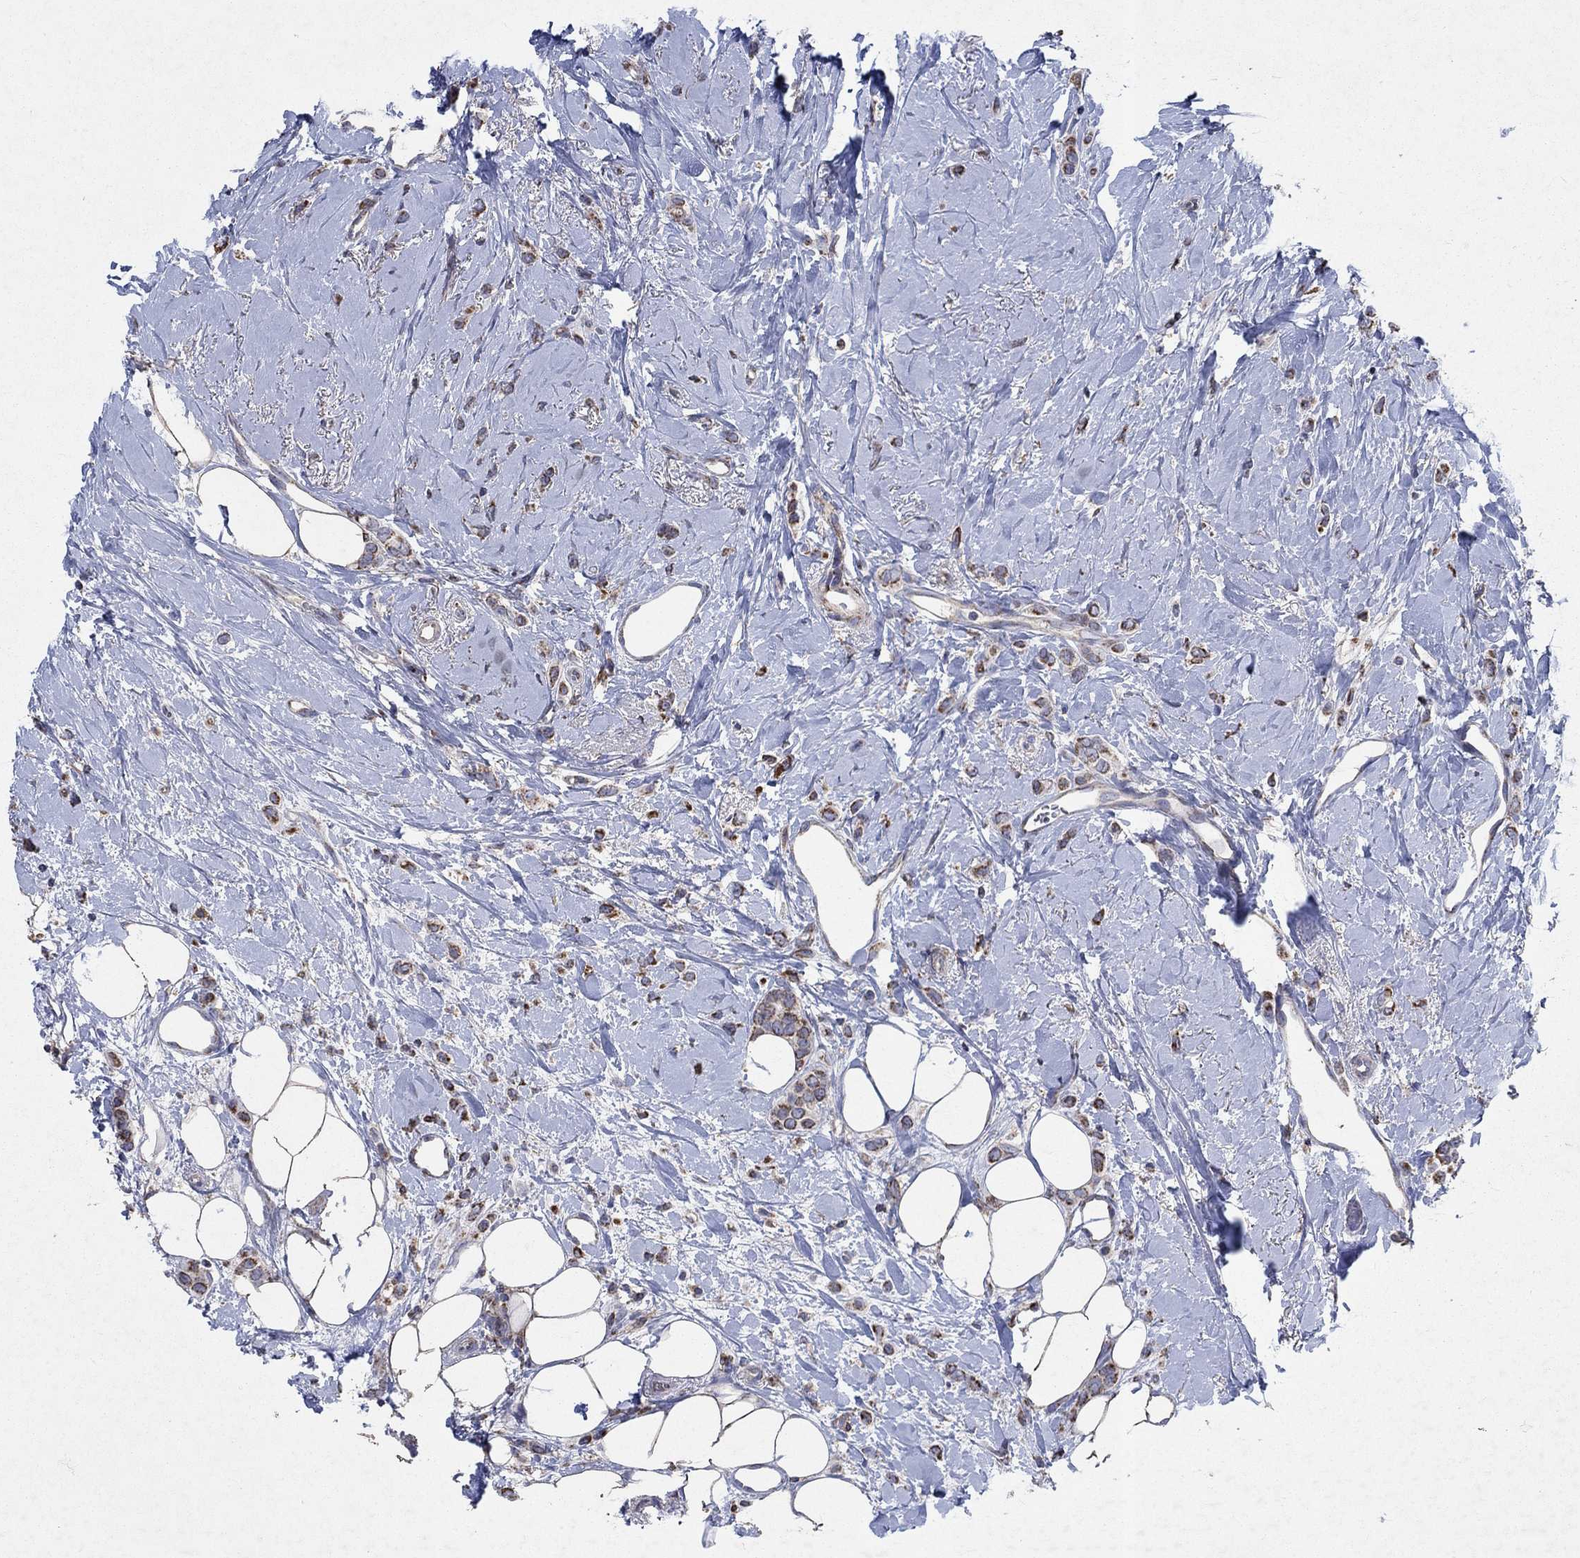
{"staining": {"intensity": "strong", "quantity": "25%-75%", "location": "cytoplasmic/membranous"}, "tissue": "breast cancer", "cell_type": "Tumor cells", "image_type": "cancer", "snomed": [{"axis": "morphology", "description": "Lobular carcinoma"}, {"axis": "topography", "description": "Breast"}], "caption": "Lobular carcinoma (breast) was stained to show a protein in brown. There is high levels of strong cytoplasmic/membranous positivity in about 25%-75% of tumor cells.", "gene": "NCEH1", "patient": {"sex": "female", "age": 66}}